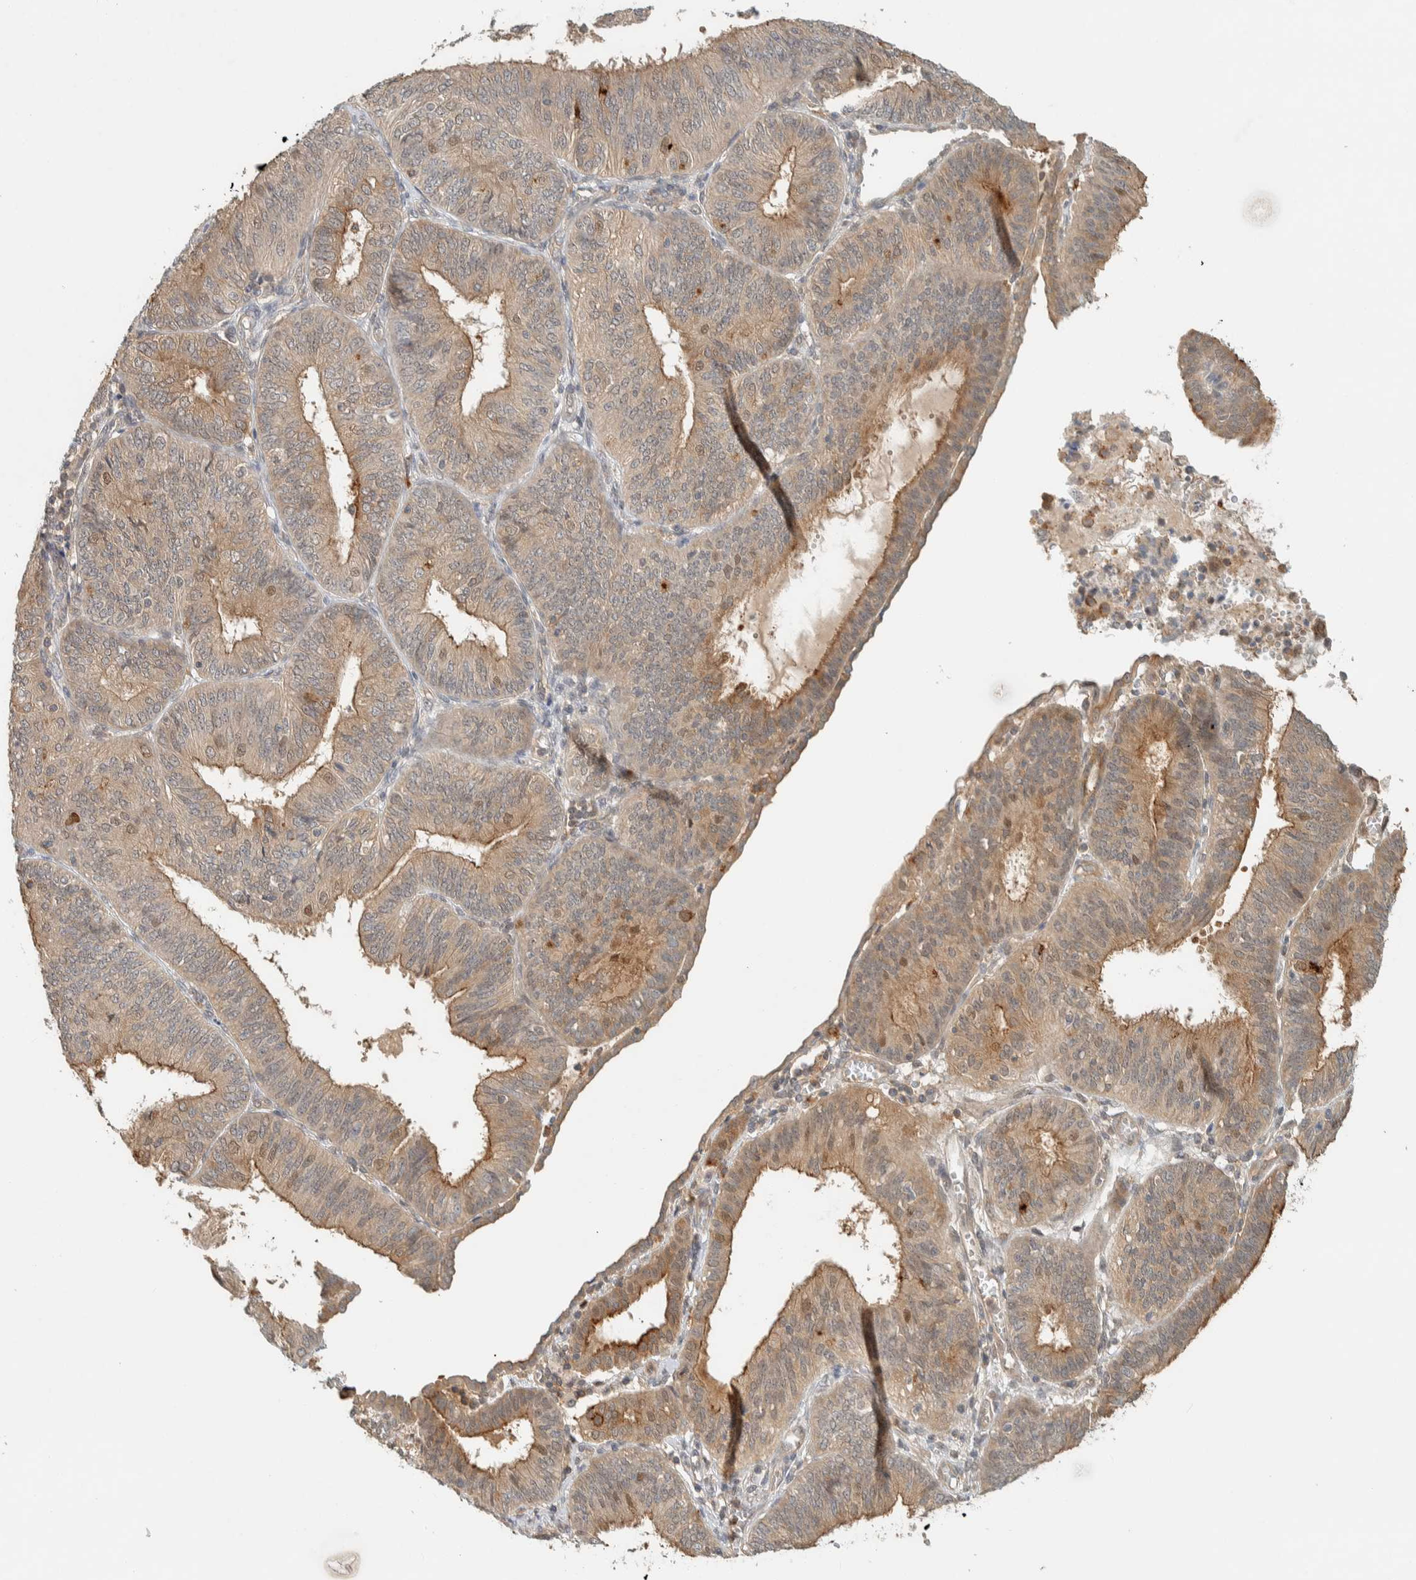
{"staining": {"intensity": "moderate", "quantity": "25%-75%", "location": "cytoplasmic/membranous"}, "tissue": "endometrial cancer", "cell_type": "Tumor cells", "image_type": "cancer", "snomed": [{"axis": "morphology", "description": "Adenocarcinoma, NOS"}, {"axis": "topography", "description": "Endometrium"}], "caption": "A brown stain labels moderate cytoplasmic/membranous positivity of a protein in adenocarcinoma (endometrial) tumor cells.", "gene": "RAB11FIP1", "patient": {"sex": "female", "age": 58}}